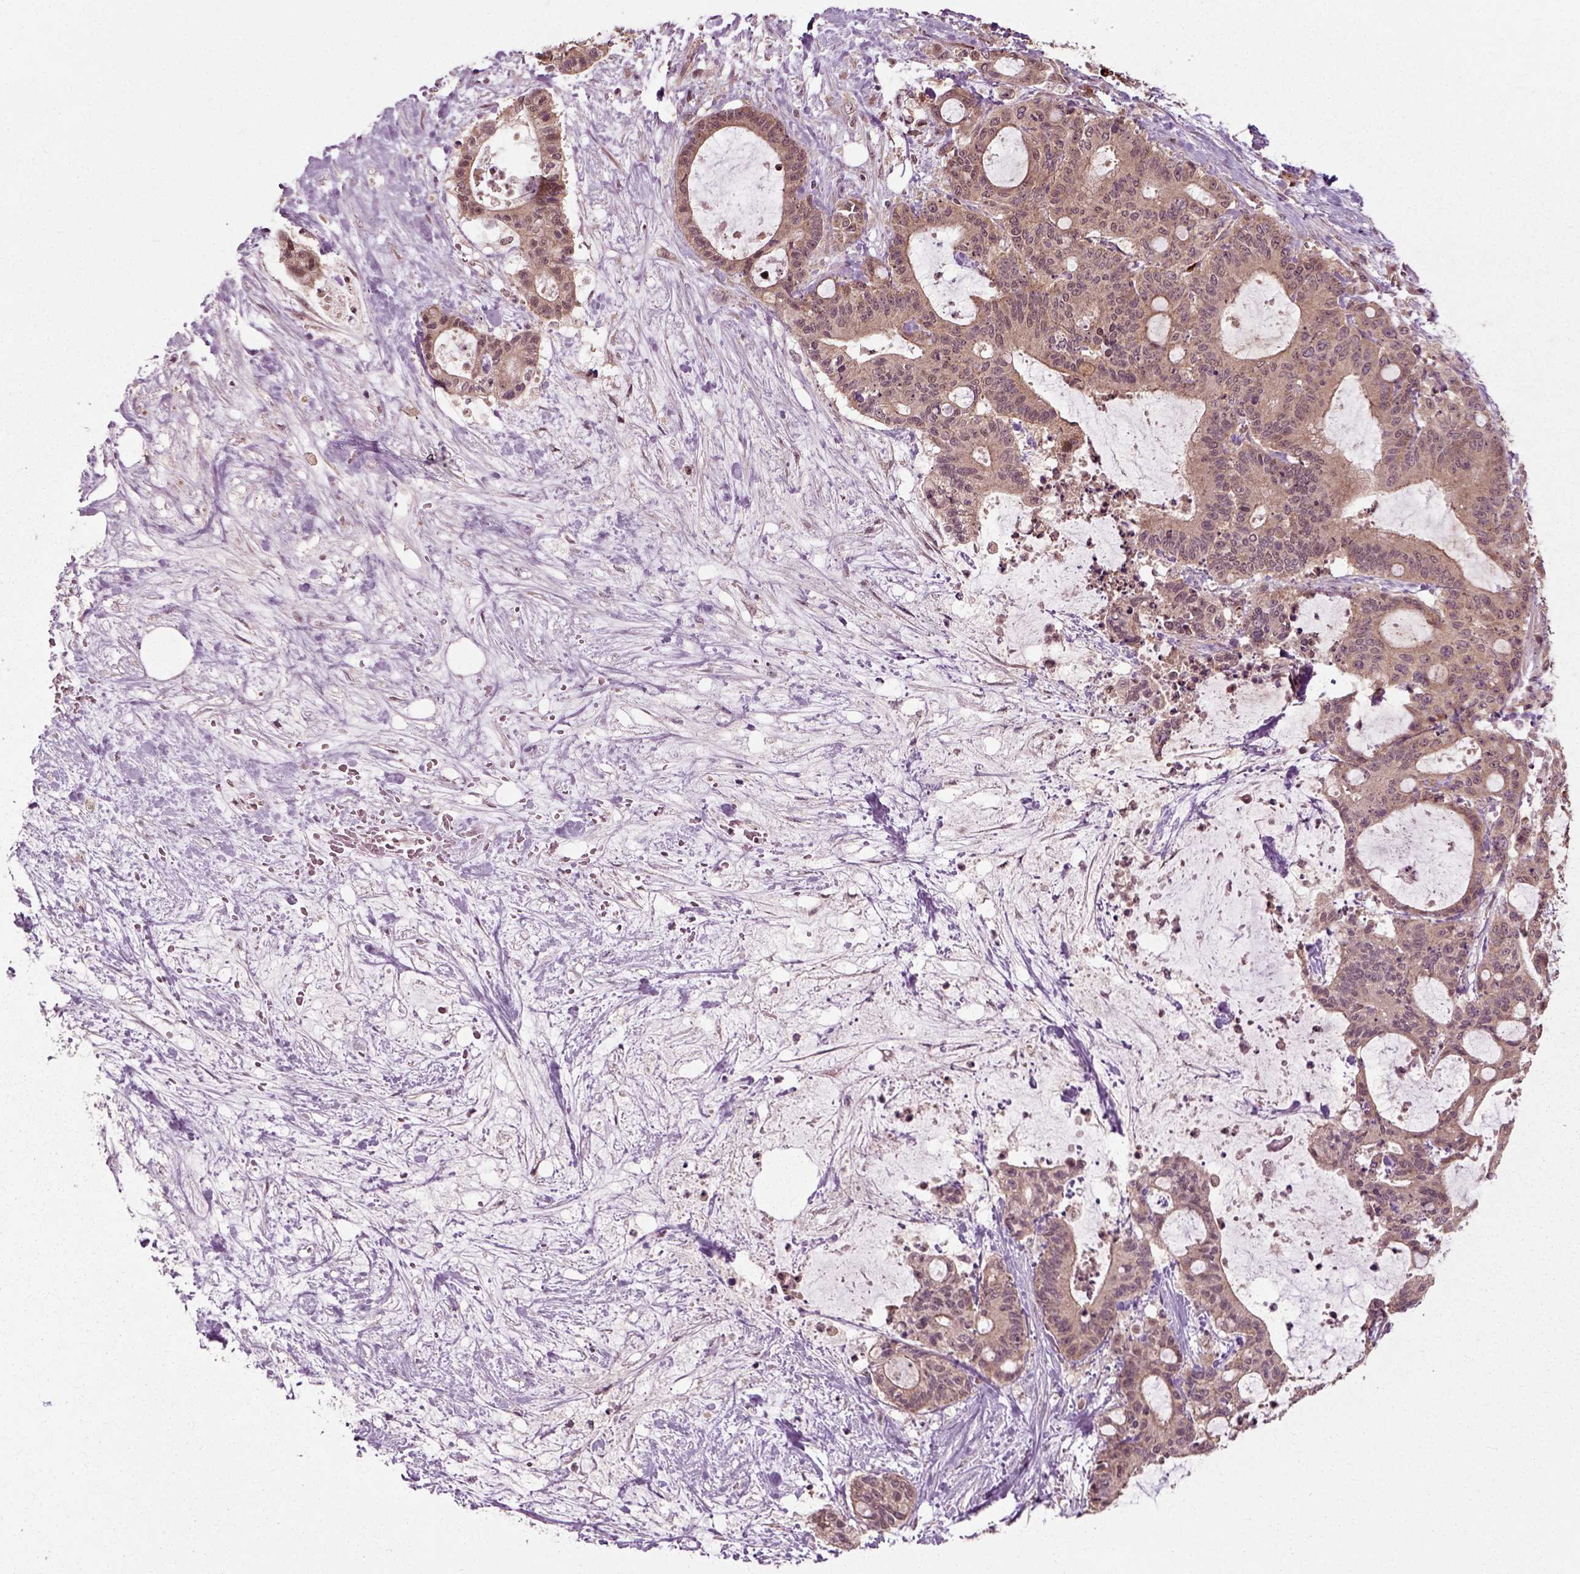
{"staining": {"intensity": "weak", "quantity": ">75%", "location": "cytoplasmic/membranous"}, "tissue": "liver cancer", "cell_type": "Tumor cells", "image_type": "cancer", "snomed": [{"axis": "morphology", "description": "Cholangiocarcinoma"}, {"axis": "topography", "description": "Liver"}], "caption": "Cholangiocarcinoma (liver) stained for a protein (brown) demonstrates weak cytoplasmic/membranous positive expression in about >75% of tumor cells.", "gene": "PLCD3", "patient": {"sex": "female", "age": 73}}